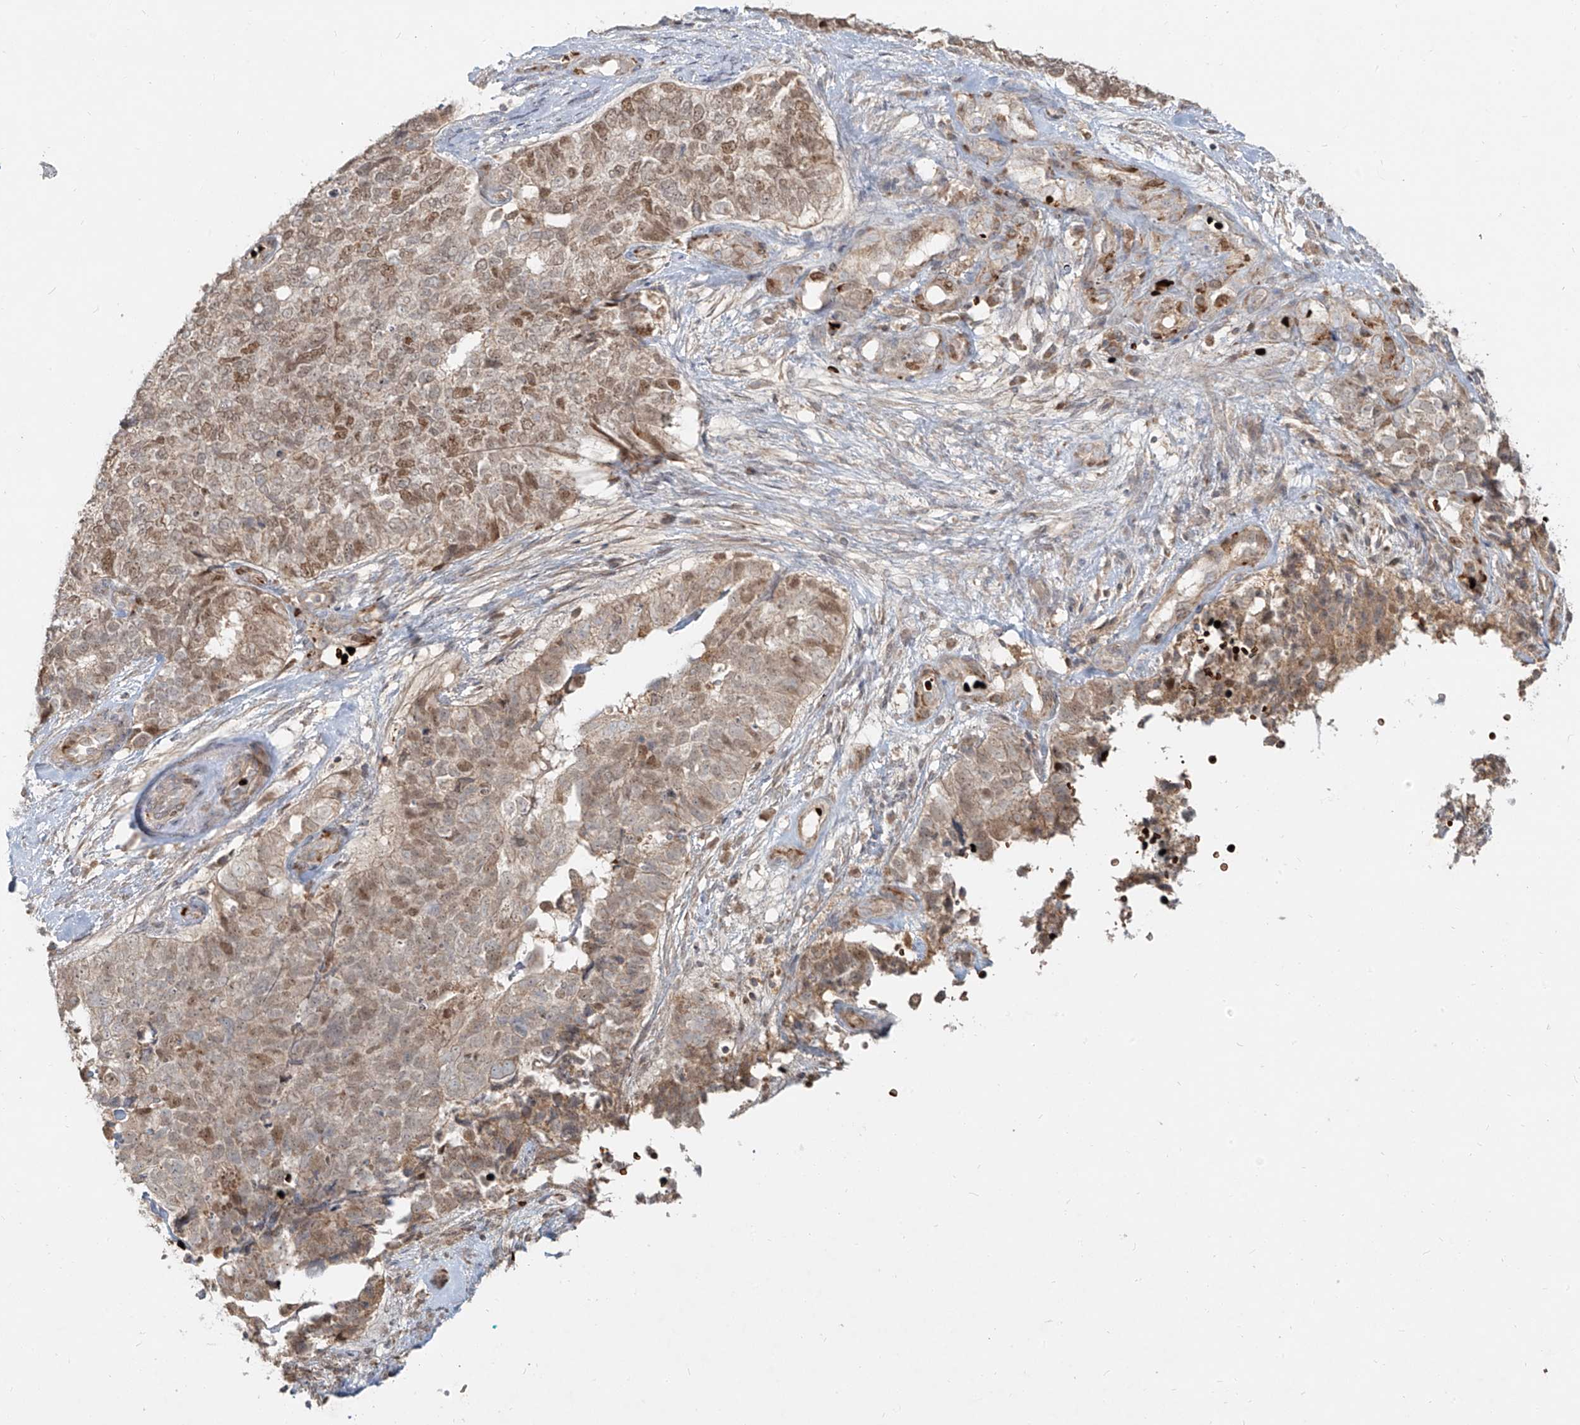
{"staining": {"intensity": "moderate", "quantity": "25%-75%", "location": "nuclear"}, "tissue": "cervical cancer", "cell_type": "Tumor cells", "image_type": "cancer", "snomed": [{"axis": "morphology", "description": "Squamous cell carcinoma, NOS"}, {"axis": "topography", "description": "Cervix"}], "caption": "A histopathology image of cervical cancer stained for a protein exhibits moderate nuclear brown staining in tumor cells. (Stains: DAB in brown, nuclei in blue, Microscopy: brightfield microscopy at high magnification).", "gene": "FGD2", "patient": {"sex": "female", "age": 63}}